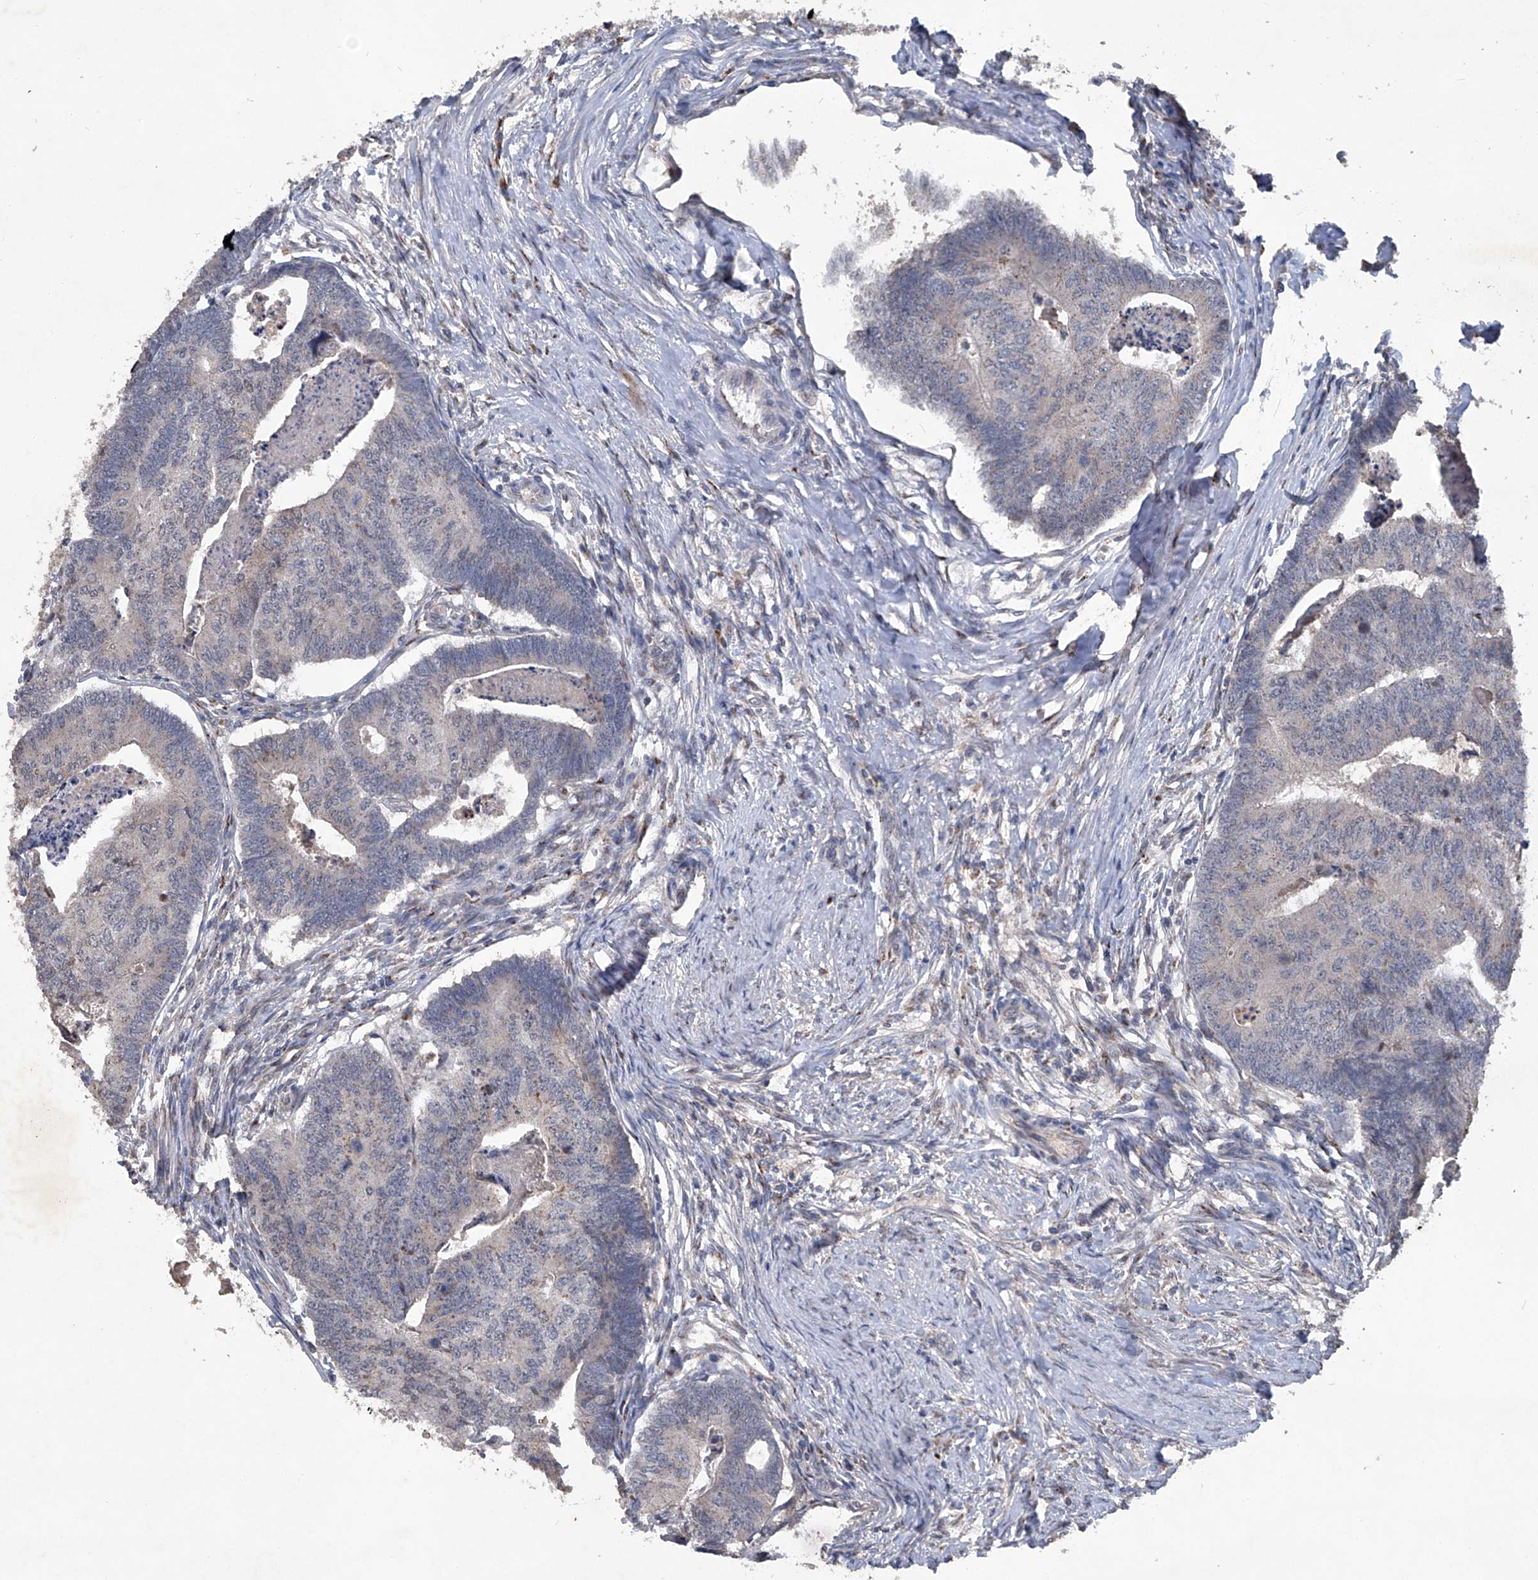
{"staining": {"intensity": "negative", "quantity": "none", "location": "none"}, "tissue": "colorectal cancer", "cell_type": "Tumor cells", "image_type": "cancer", "snomed": [{"axis": "morphology", "description": "Adenocarcinoma, NOS"}, {"axis": "topography", "description": "Colon"}], "caption": "Immunohistochemical staining of human adenocarcinoma (colorectal) shows no significant staining in tumor cells.", "gene": "PCSK5", "patient": {"sex": "female", "age": 67}}